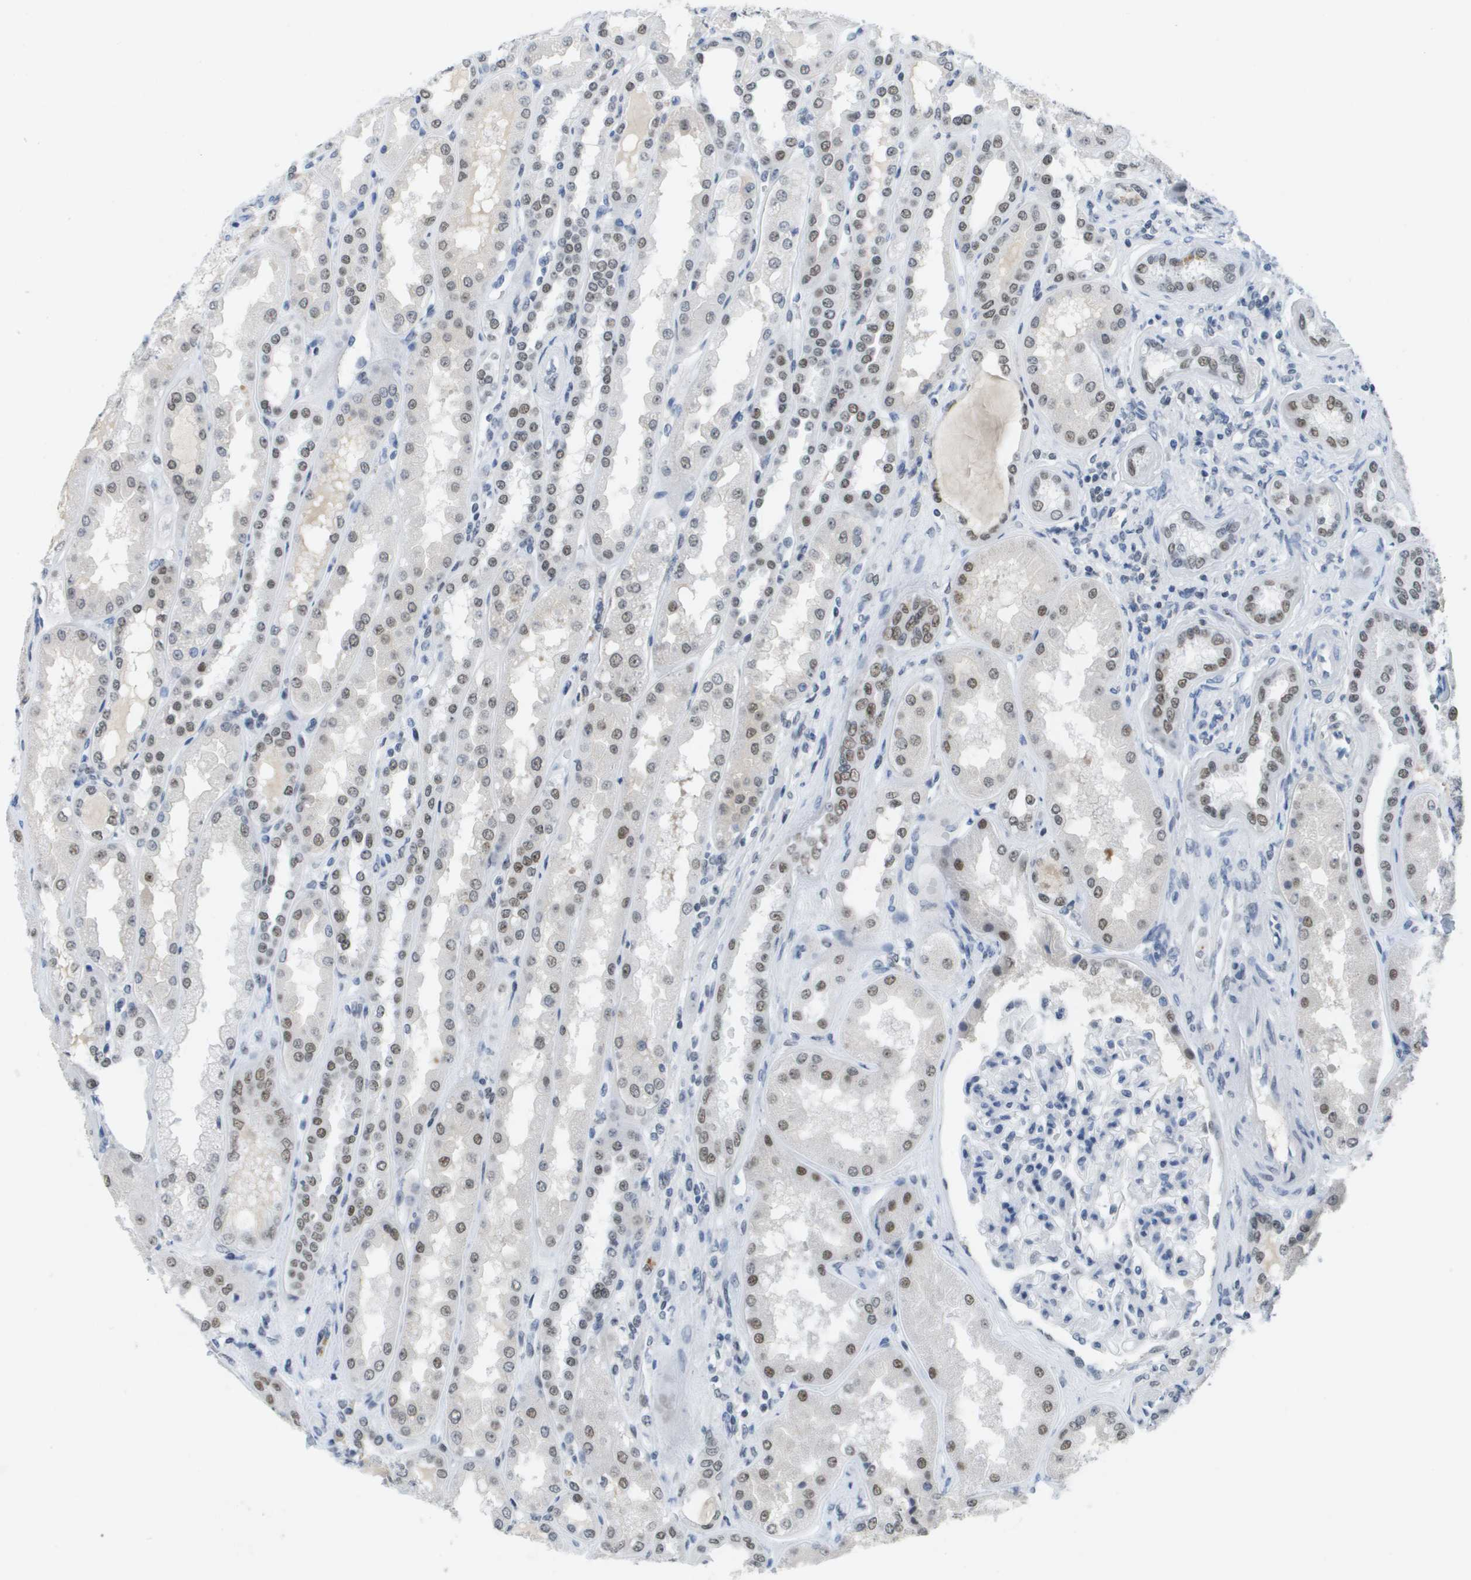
{"staining": {"intensity": "negative", "quantity": "none", "location": "none"}, "tissue": "kidney", "cell_type": "Cells in glomeruli", "image_type": "normal", "snomed": [{"axis": "morphology", "description": "Normal tissue, NOS"}, {"axis": "topography", "description": "Kidney"}], "caption": "Immunohistochemical staining of benign human kidney exhibits no significant staining in cells in glomeruli. The staining was performed using DAB to visualize the protein expression in brown, while the nuclei were stained in blue with hematoxylin (Magnification: 20x).", "gene": "TP53RK", "patient": {"sex": "female", "age": 56}}